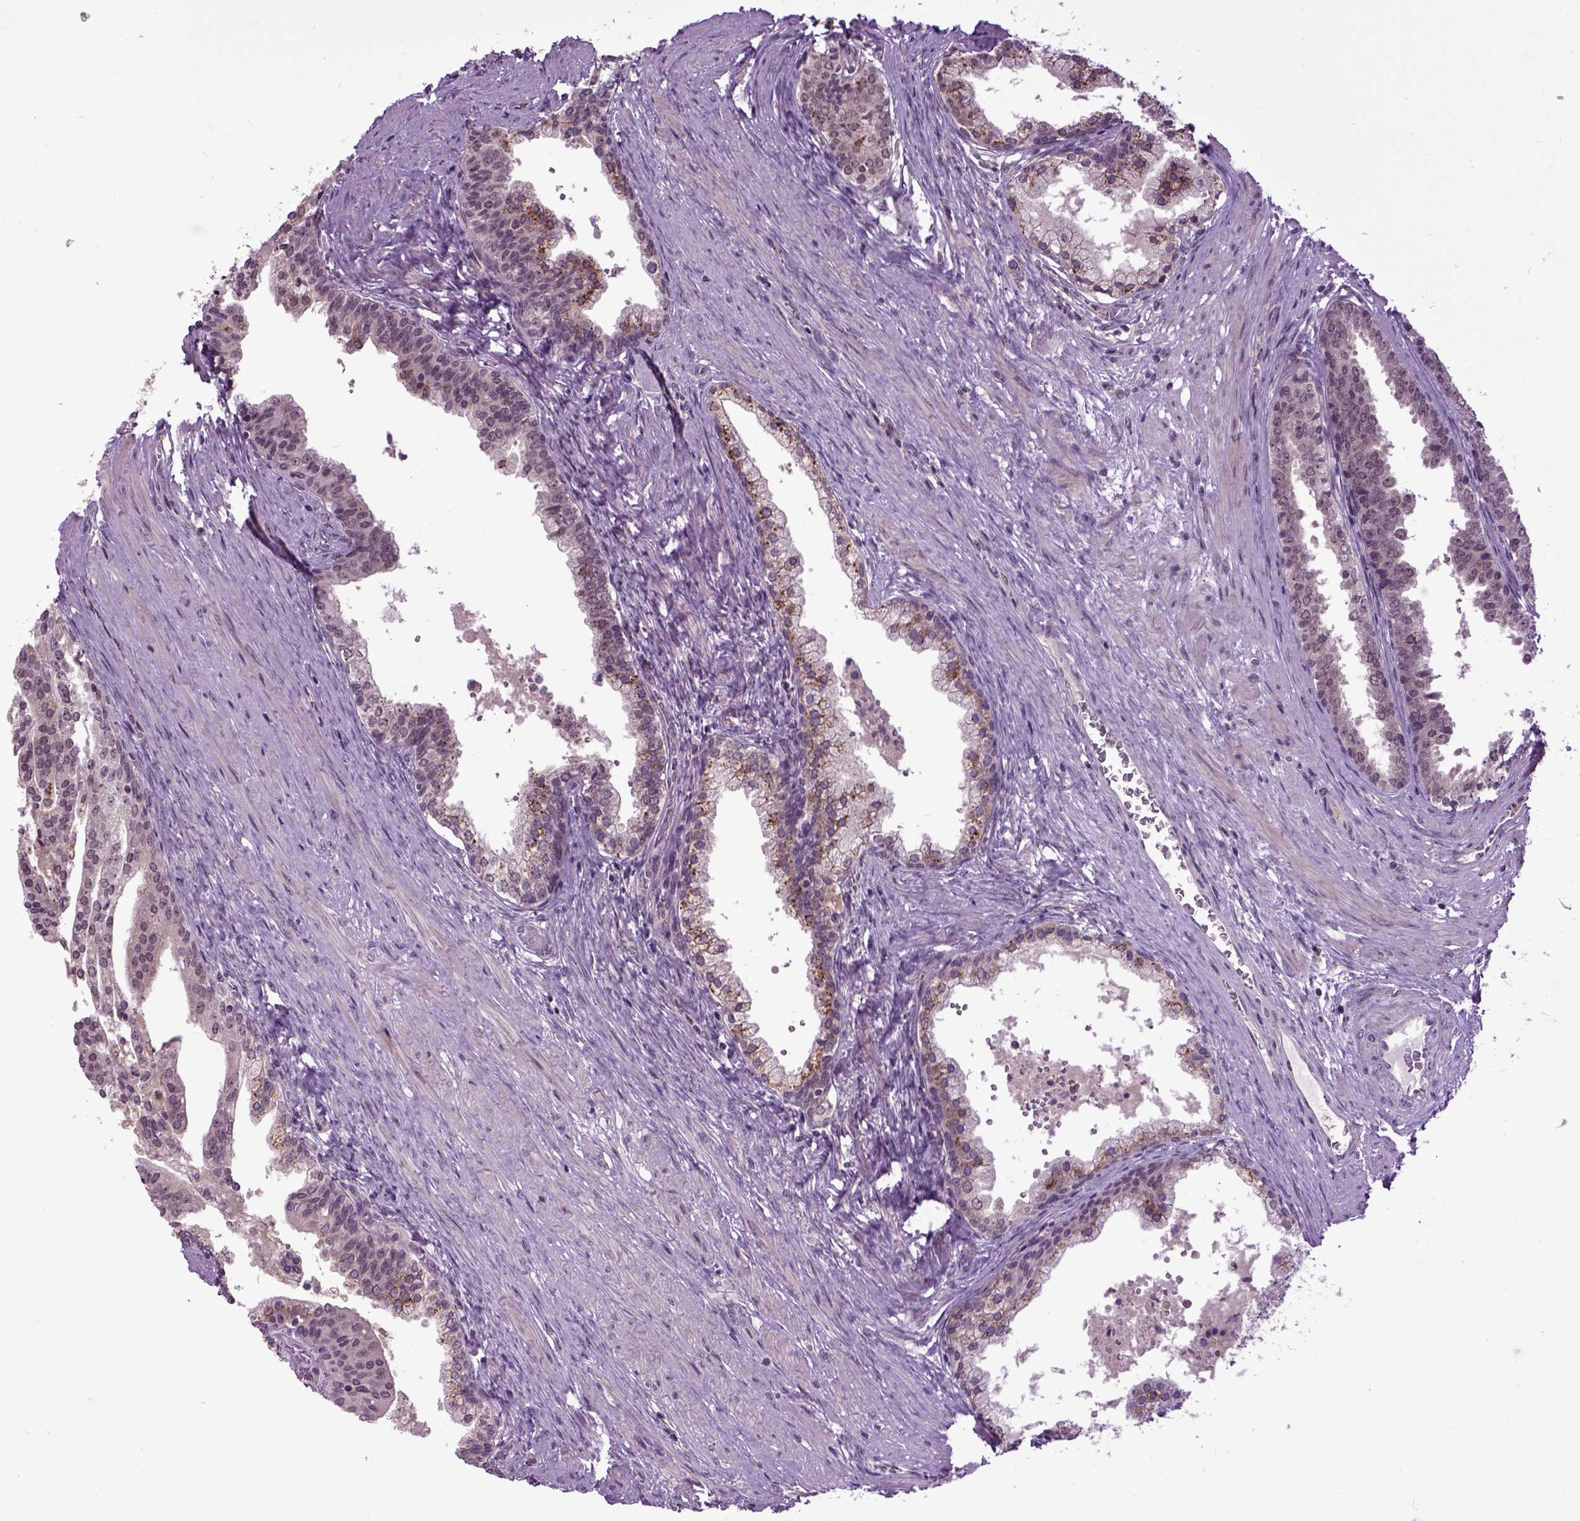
{"staining": {"intensity": "moderate", "quantity": "<25%", "location": "cytoplasmic/membranous"}, "tissue": "prostate cancer", "cell_type": "Tumor cells", "image_type": "cancer", "snomed": [{"axis": "morphology", "description": "Adenocarcinoma, NOS"}, {"axis": "topography", "description": "Prostate and seminal vesicle, NOS"}, {"axis": "topography", "description": "Prostate"}], "caption": "A micrograph of human adenocarcinoma (prostate) stained for a protein demonstrates moderate cytoplasmic/membranous brown staining in tumor cells.", "gene": "RAB43", "patient": {"sex": "male", "age": 44}}